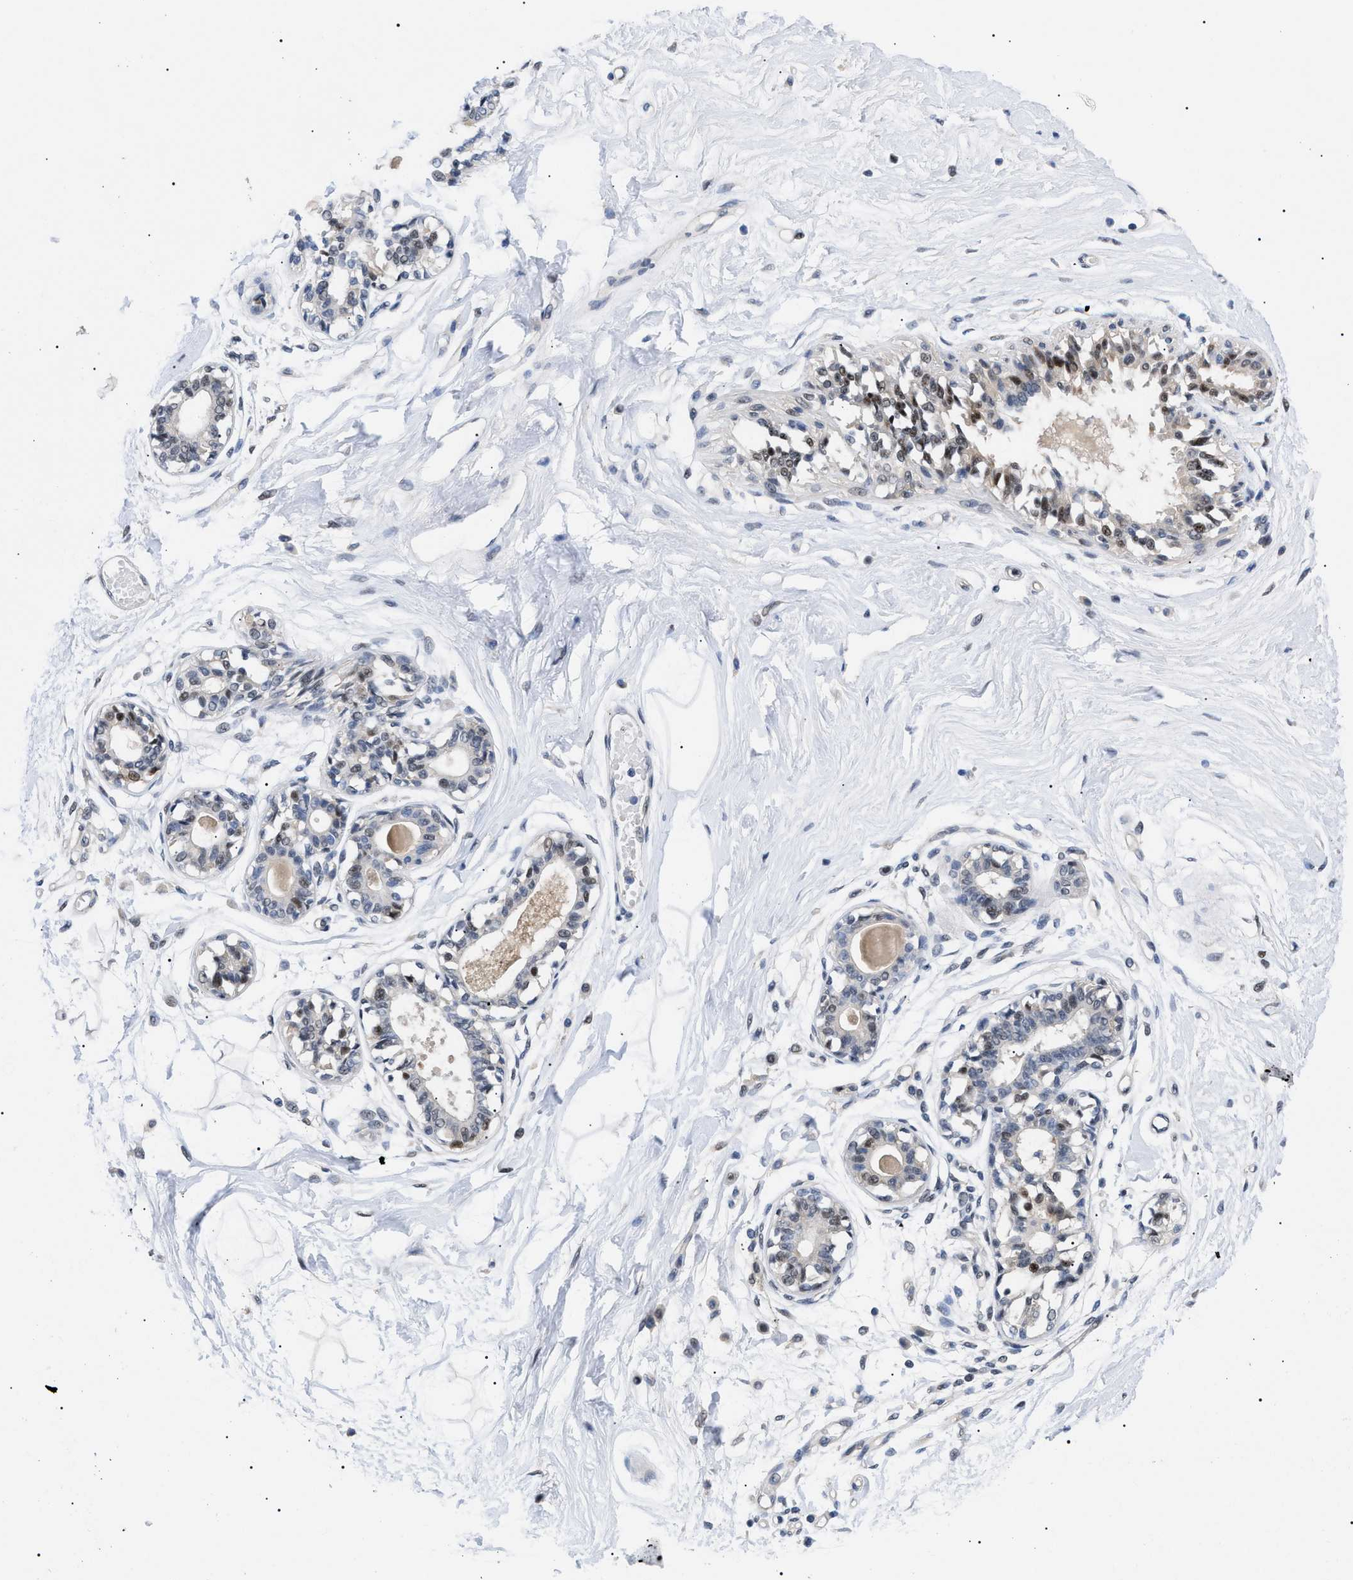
{"staining": {"intensity": "negative", "quantity": "none", "location": "none"}, "tissue": "breast", "cell_type": "Adipocytes", "image_type": "normal", "snomed": [{"axis": "morphology", "description": "Normal tissue, NOS"}, {"axis": "topography", "description": "Breast"}], "caption": "Human breast stained for a protein using immunohistochemistry exhibits no positivity in adipocytes.", "gene": "GARRE1", "patient": {"sex": "female", "age": 45}}